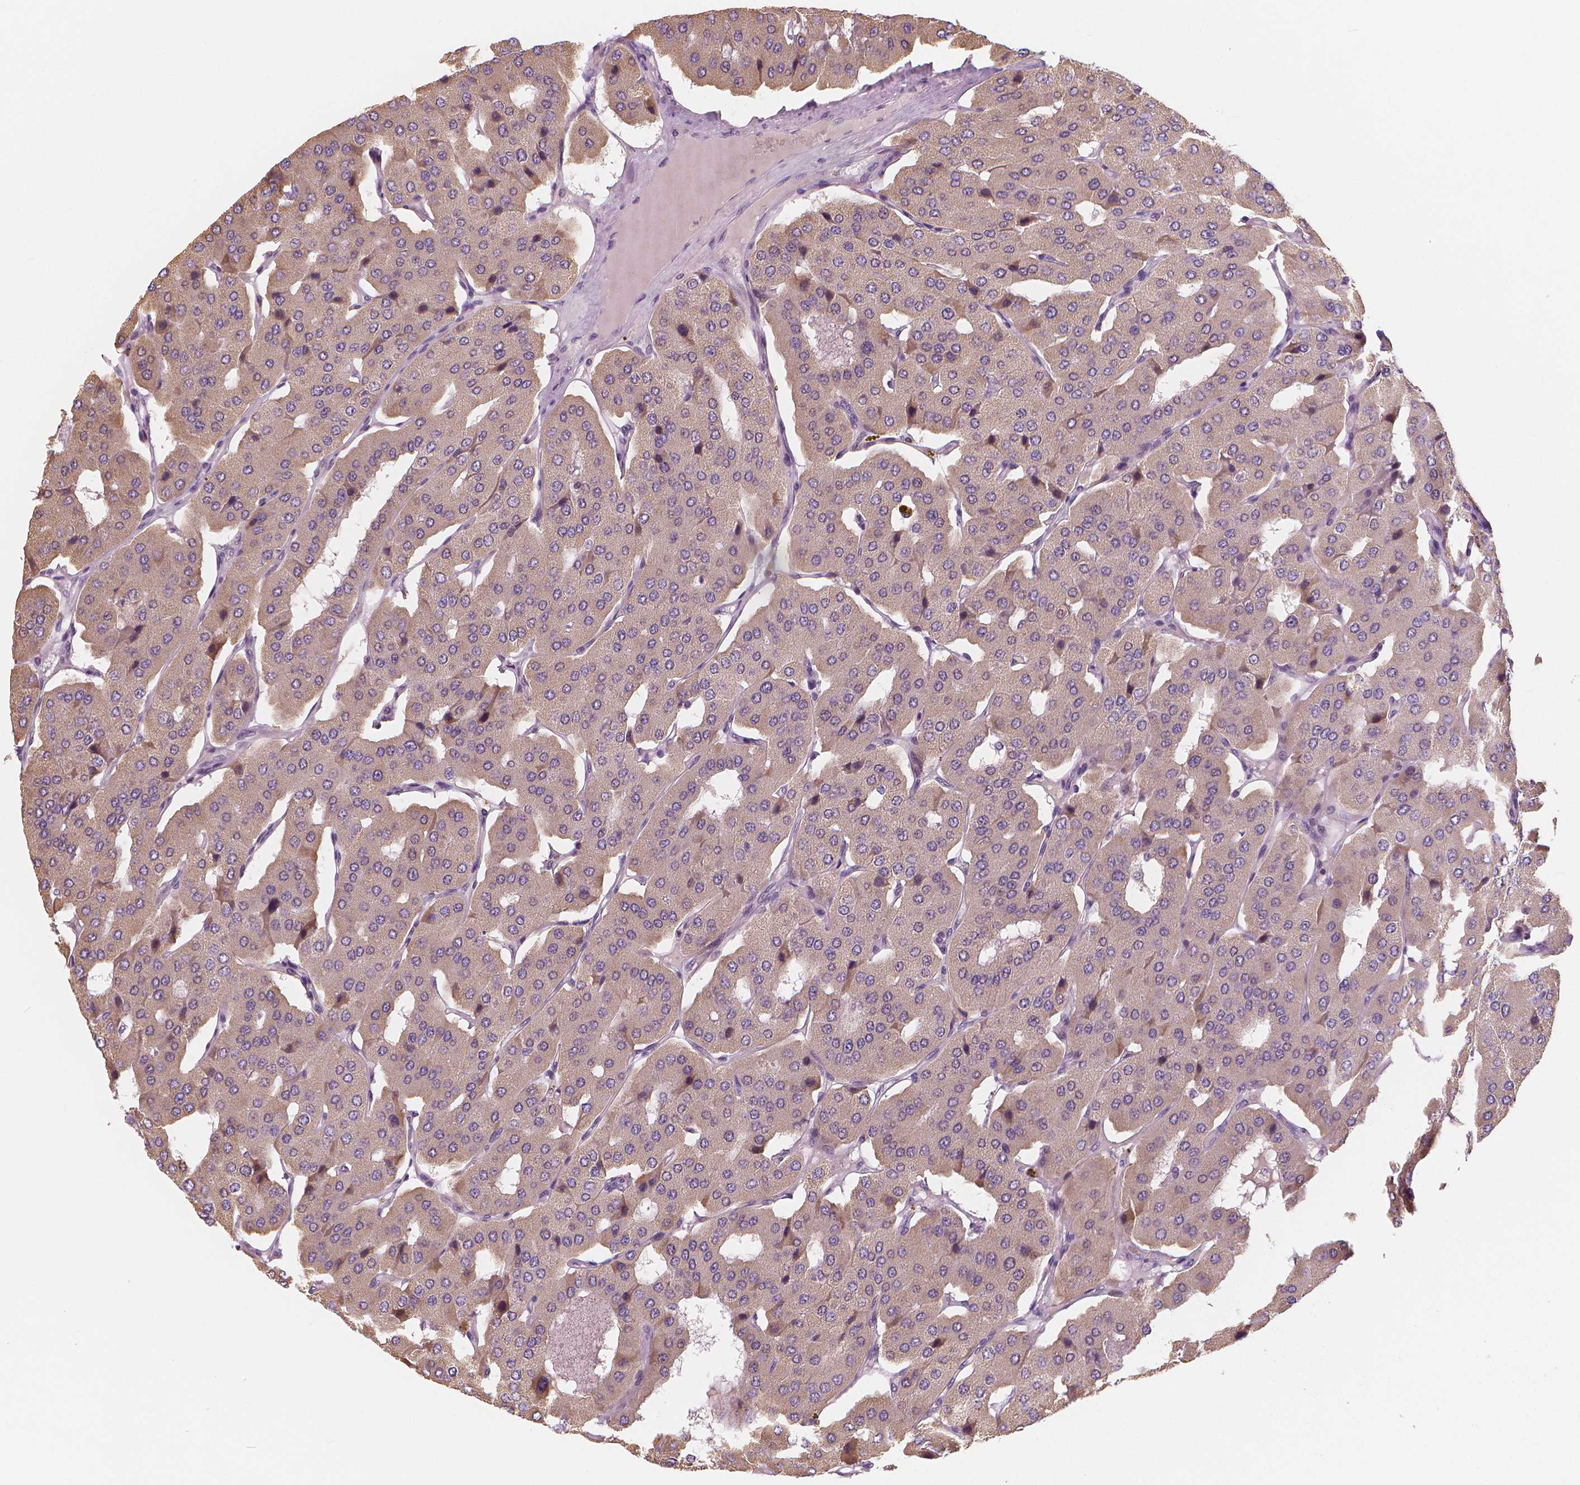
{"staining": {"intensity": "weak", "quantity": "<25%", "location": "cytoplasmic/membranous"}, "tissue": "parathyroid gland", "cell_type": "Glandular cells", "image_type": "normal", "snomed": [{"axis": "morphology", "description": "Normal tissue, NOS"}, {"axis": "morphology", "description": "Adenoma, NOS"}, {"axis": "topography", "description": "Parathyroid gland"}], "caption": "Micrograph shows no significant protein positivity in glandular cells of unremarkable parathyroid gland.", "gene": "RNASE7", "patient": {"sex": "female", "age": 86}}